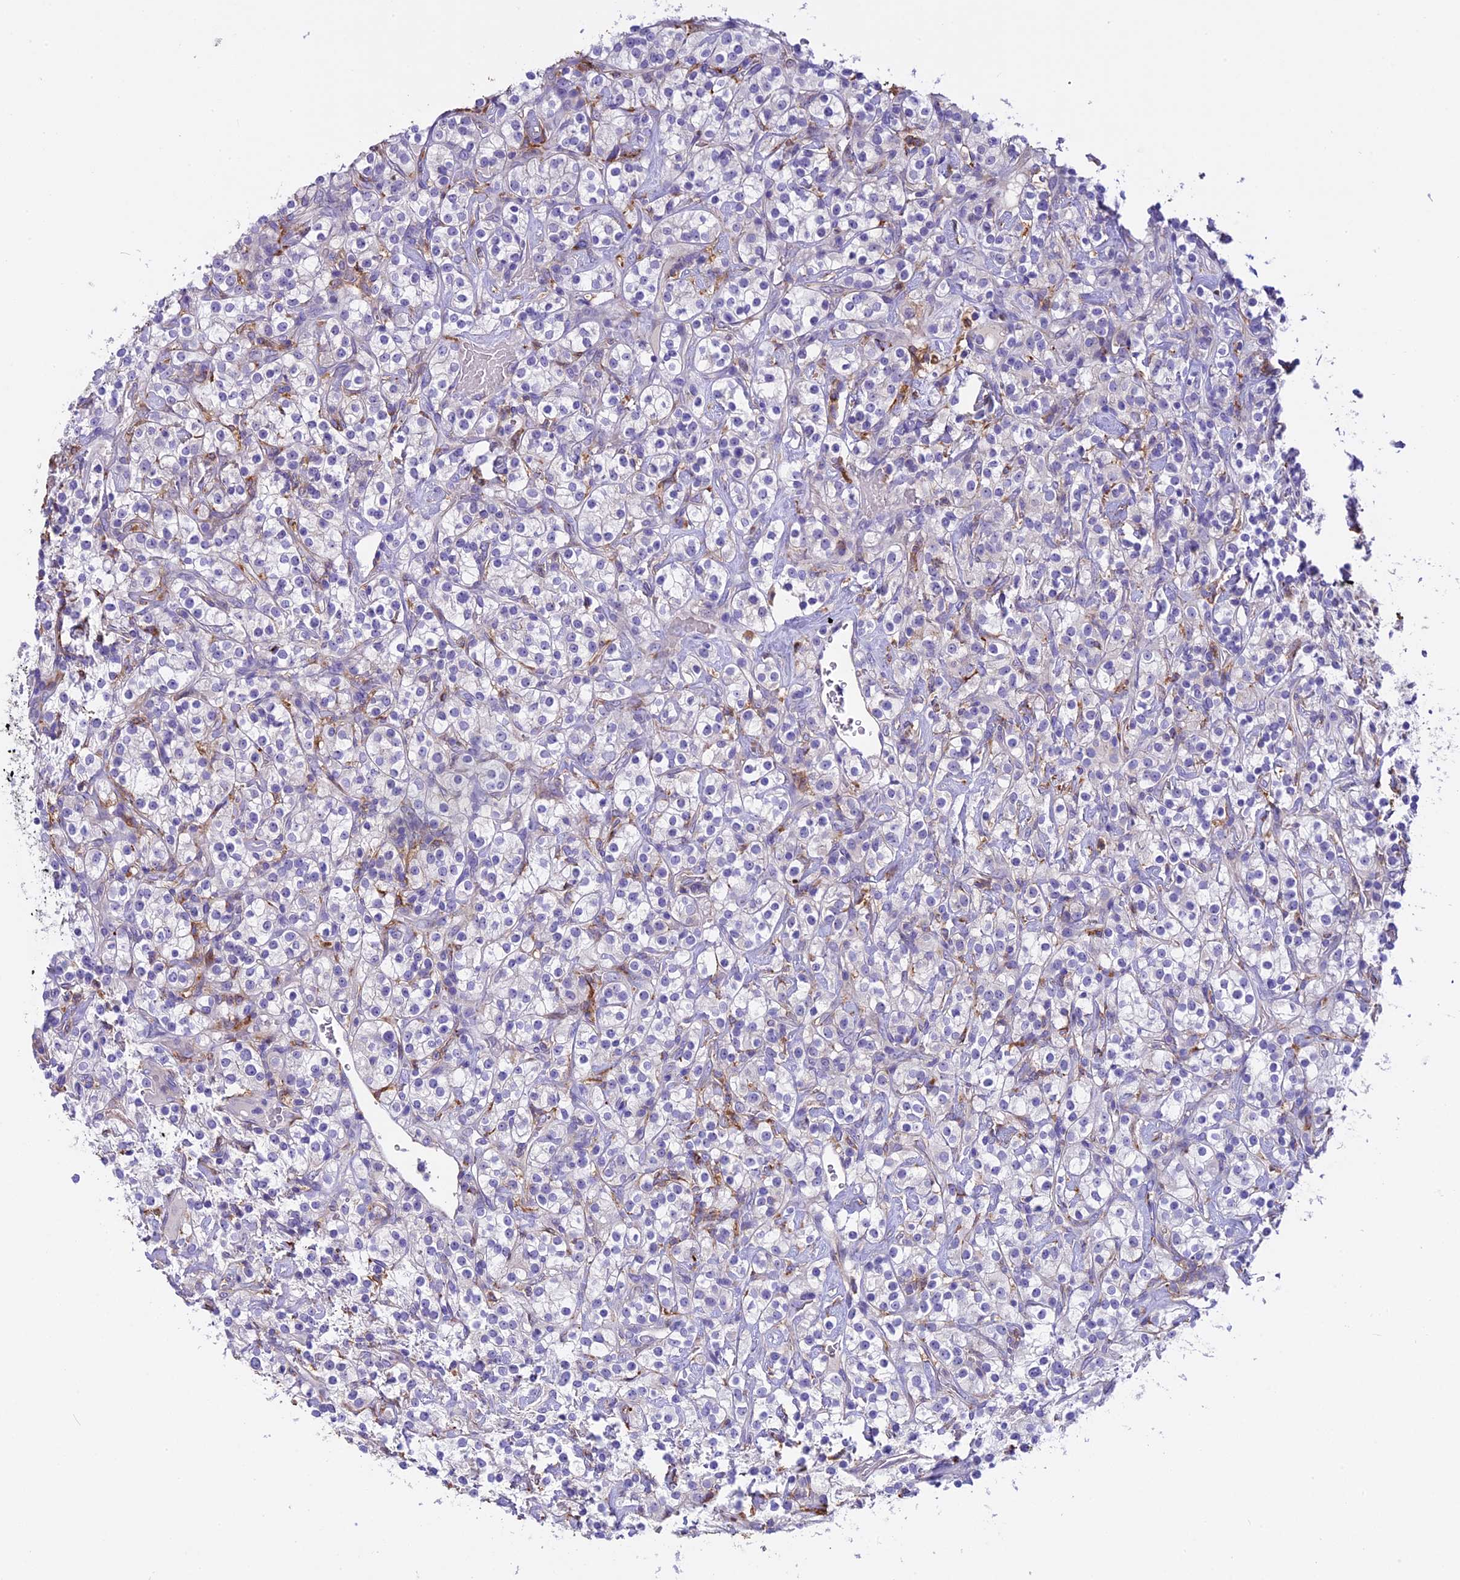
{"staining": {"intensity": "negative", "quantity": "none", "location": "none"}, "tissue": "renal cancer", "cell_type": "Tumor cells", "image_type": "cancer", "snomed": [{"axis": "morphology", "description": "Adenocarcinoma, NOS"}, {"axis": "topography", "description": "Kidney"}], "caption": "Immunohistochemistry (IHC) photomicrograph of human renal cancer stained for a protein (brown), which shows no expression in tumor cells.", "gene": "NOD2", "patient": {"sex": "male", "age": 77}}